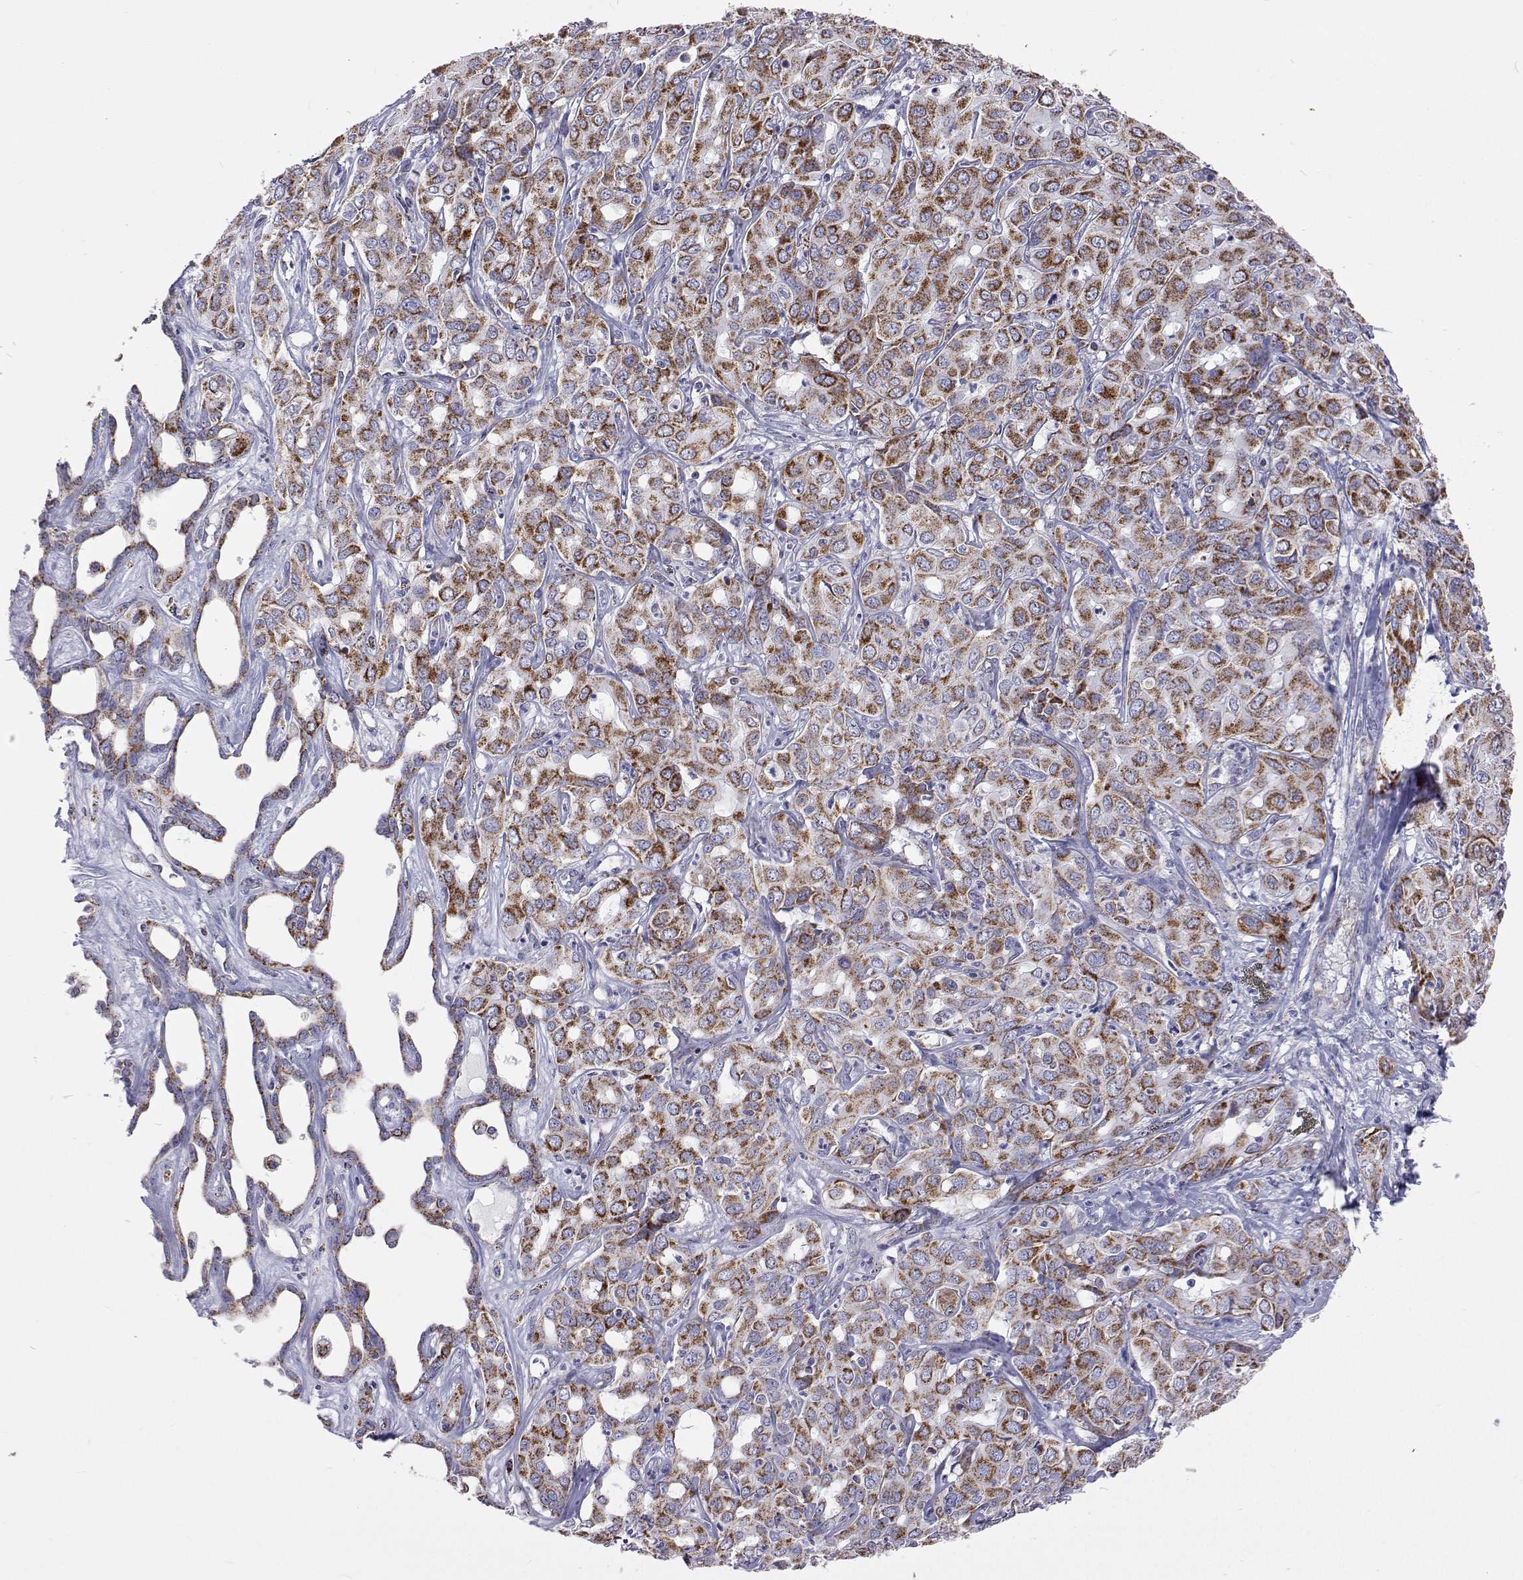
{"staining": {"intensity": "moderate", "quantity": ">75%", "location": "cytoplasmic/membranous"}, "tissue": "liver cancer", "cell_type": "Tumor cells", "image_type": "cancer", "snomed": [{"axis": "morphology", "description": "Cholangiocarcinoma"}, {"axis": "topography", "description": "Liver"}], "caption": "This histopathology image exhibits immunohistochemistry staining of human cholangiocarcinoma (liver), with medium moderate cytoplasmic/membranous staining in approximately >75% of tumor cells.", "gene": "MCCC2", "patient": {"sex": "female", "age": 60}}